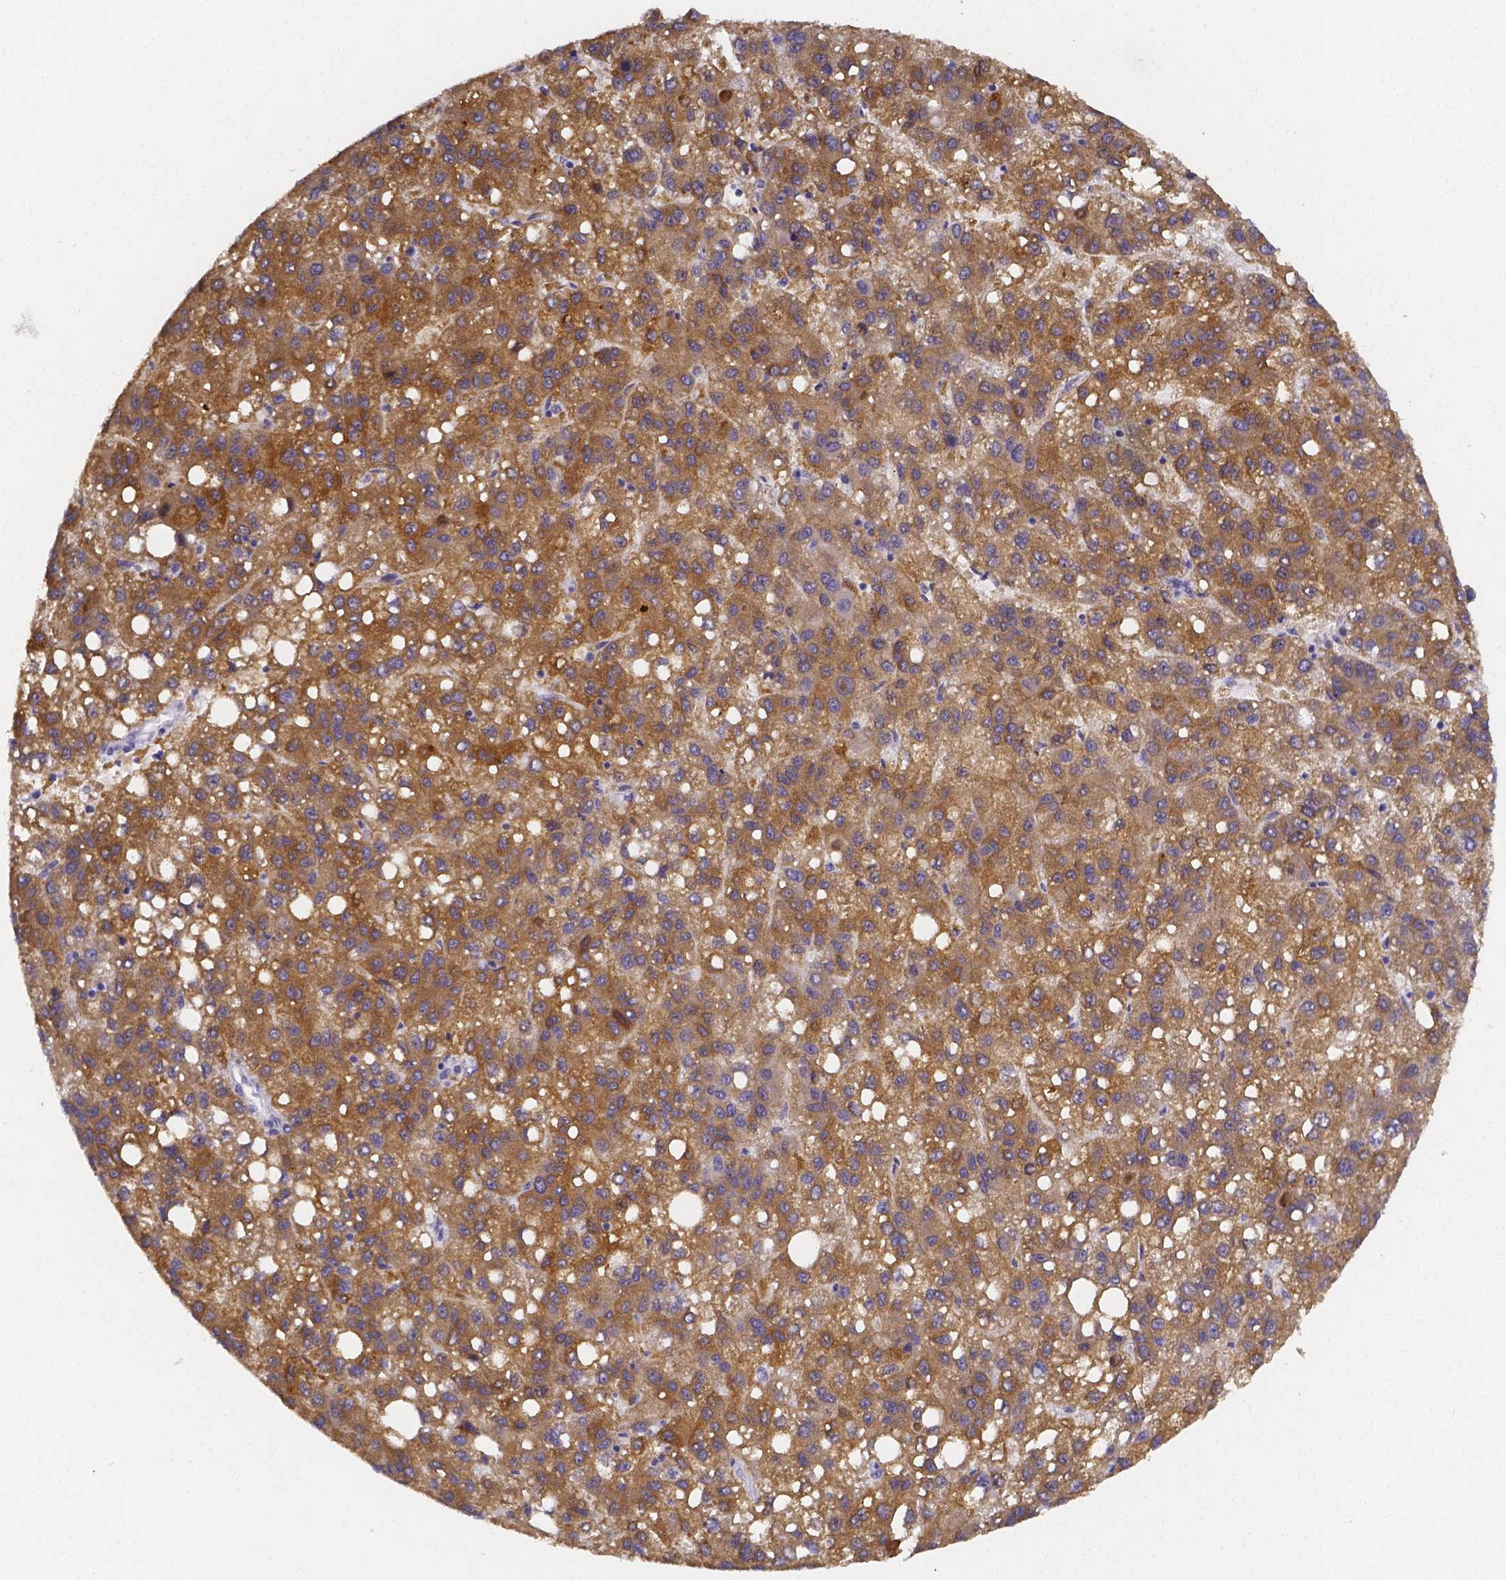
{"staining": {"intensity": "moderate", "quantity": ">75%", "location": "cytoplasmic/membranous"}, "tissue": "liver cancer", "cell_type": "Tumor cells", "image_type": "cancer", "snomed": [{"axis": "morphology", "description": "Carcinoma, Hepatocellular, NOS"}, {"axis": "topography", "description": "Liver"}], "caption": "High-magnification brightfield microscopy of liver hepatocellular carcinoma stained with DAB (3,3'-diaminobenzidine) (brown) and counterstained with hematoxylin (blue). tumor cells exhibit moderate cytoplasmic/membranous expression is seen in about>75% of cells. (DAB = brown stain, brightfield microscopy at high magnification).", "gene": "PAH", "patient": {"sex": "female", "age": 82}}